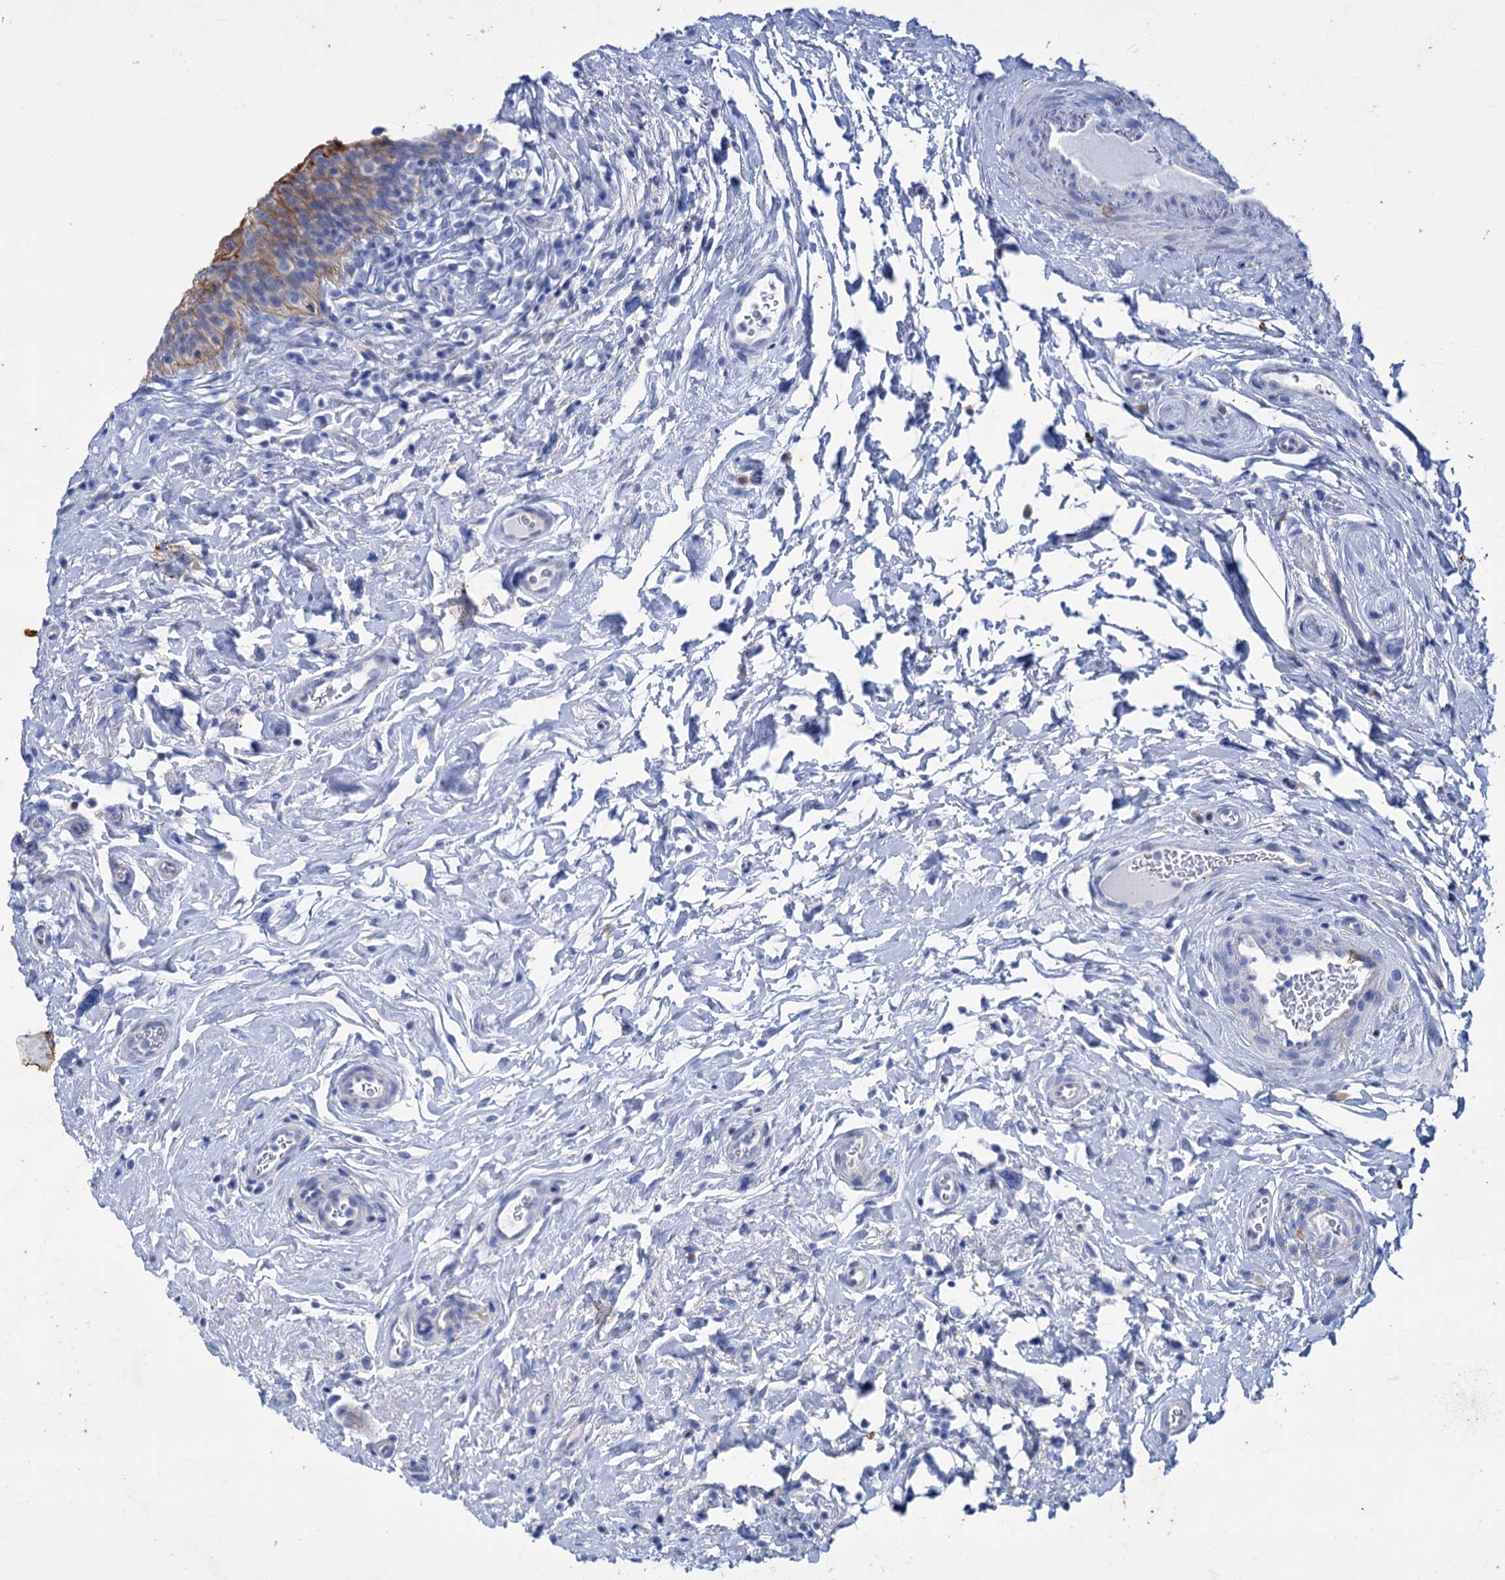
{"staining": {"intensity": "weak", "quantity": "25%-75%", "location": "cytoplasmic/membranous"}, "tissue": "urinary bladder", "cell_type": "Urothelial cells", "image_type": "normal", "snomed": [{"axis": "morphology", "description": "Normal tissue, NOS"}, {"axis": "topography", "description": "Urinary bladder"}], "caption": "IHC of benign human urinary bladder reveals low levels of weak cytoplasmic/membranous positivity in about 25%-75% of urothelial cells.", "gene": "FAAP20", "patient": {"sex": "male", "age": 83}}